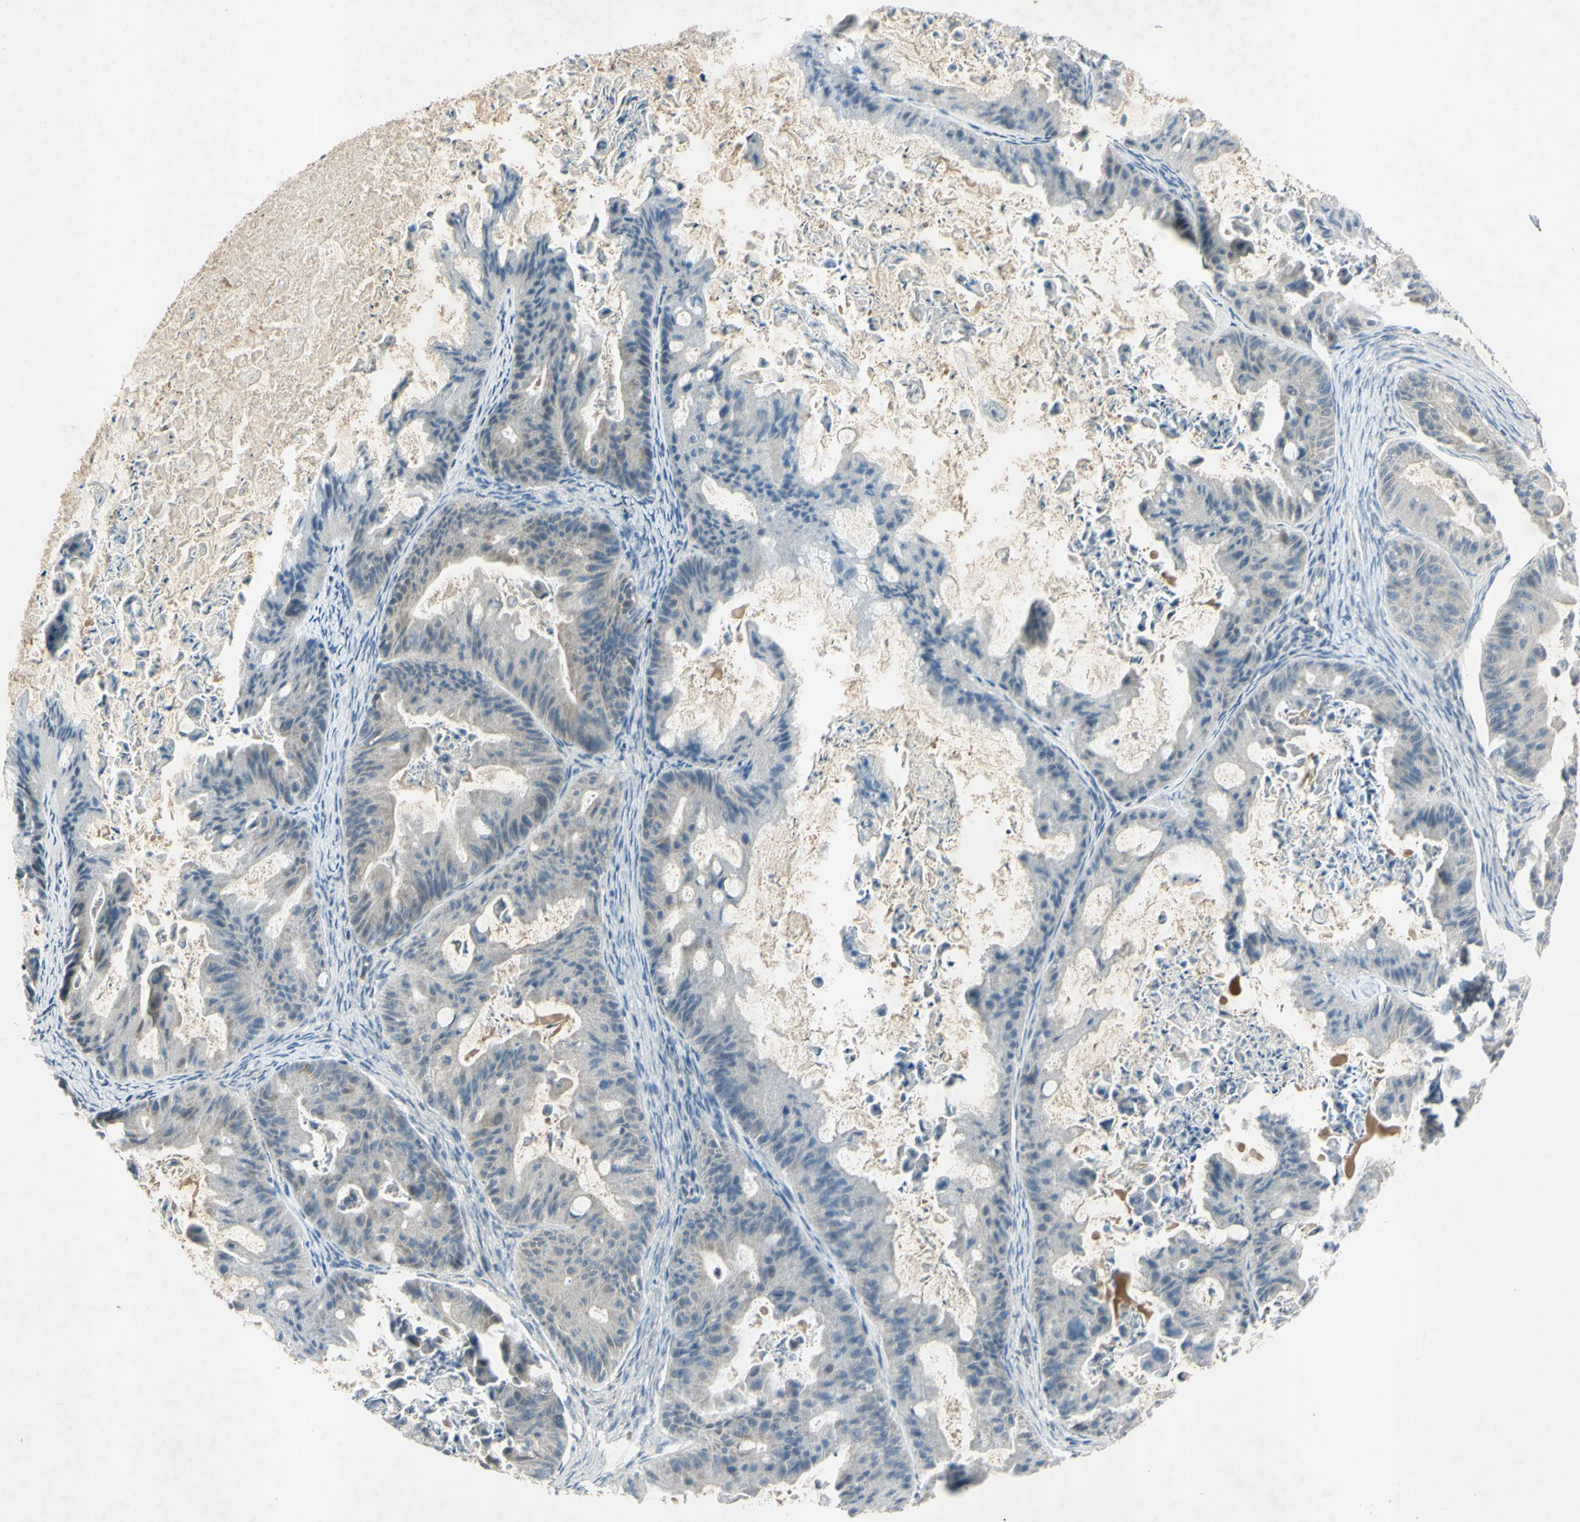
{"staining": {"intensity": "negative", "quantity": "none", "location": "none"}, "tissue": "ovarian cancer", "cell_type": "Tumor cells", "image_type": "cancer", "snomed": [{"axis": "morphology", "description": "Cystadenocarcinoma, mucinous, NOS"}, {"axis": "topography", "description": "Ovary"}], "caption": "Immunohistochemistry micrograph of human ovarian mucinous cystadenocarcinoma stained for a protein (brown), which reveals no positivity in tumor cells.", "gene": "AATK", "patient": {"sex": "female", "age": 37}}